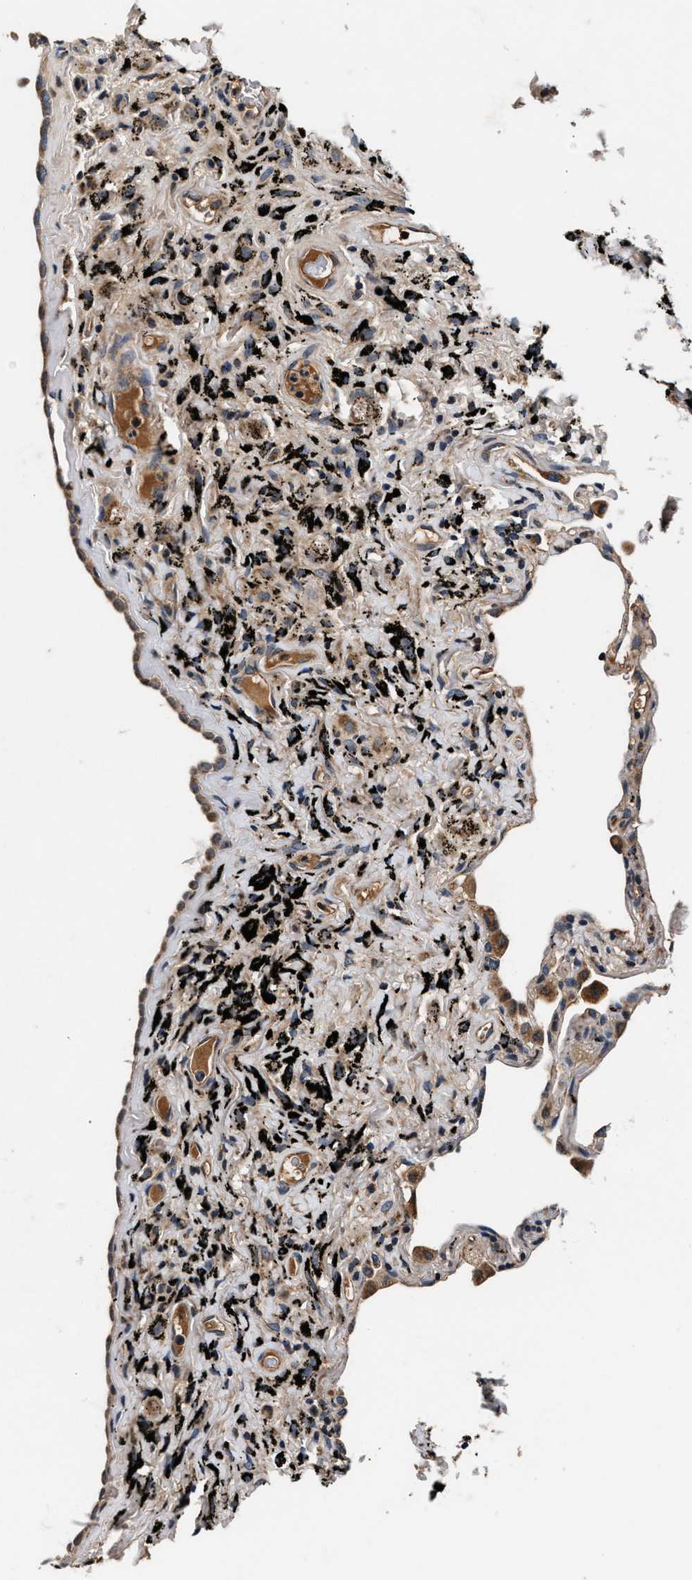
{"staining": {"intensity": "weak", "quantity": "25%-75%", "location": "cytoplasmic/membranous"}, "tissue": "lung", "cell_type": "Alveolar cells", "image_type": "normal", "snomed": [{"axis": "morphology", "description": "Normal tissue, NOS"}, {"axis": "topography", "description": "Lung"}], "caption": "Protein expression analysis of benign lung displays weak cytoplasmic/membranous expression in about 25%-75% of alveolar cells. (brown staining indicates protein expression, while blue staining denotes nuclei).", "gene": "IMMT", "patient": {"sex": "male", "age": 59}}